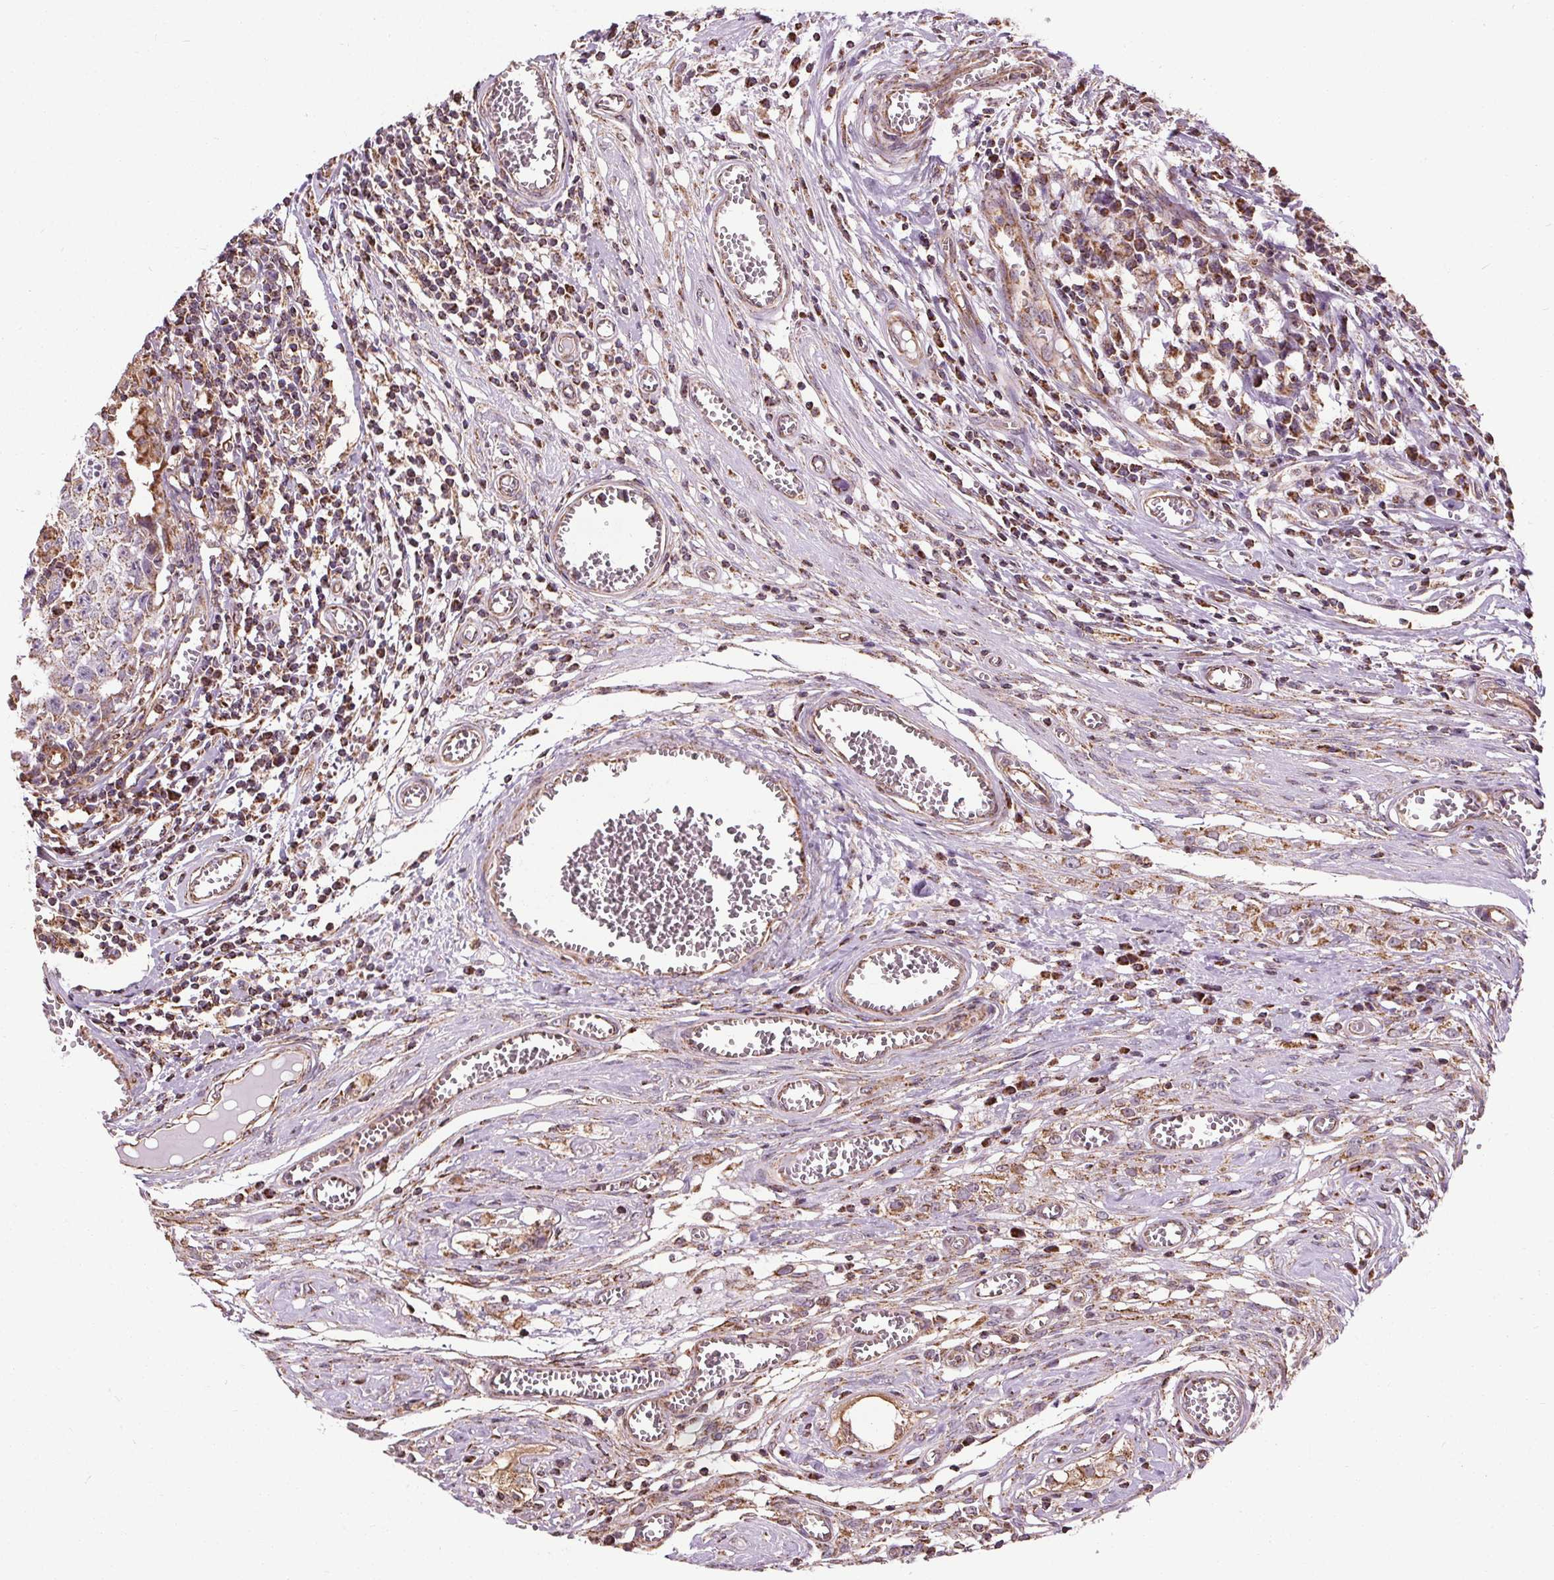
{"staining": {"intensity": "weak", "quantity": "25%-75%", "location": "cytoplasmic/membranous"}, "tissue": "testis cancer", "cell_type": "Tumor cells", "image_type": "cancer", "snomed": [{"axis": "morphology", "description": "Carcinoma, Embryonal, NOS"}, {"axis": "topography", "description": "Testis"}], "caption": "DAB immunohistochemical staining of testis cancer (embryonal carcinoma) exhibits weak cytoplasmic/membranous protein staining in about 25%-75% of tumor cells.", "gene": "ZNF548", "patient": {"sex": "male", "age": 36}}